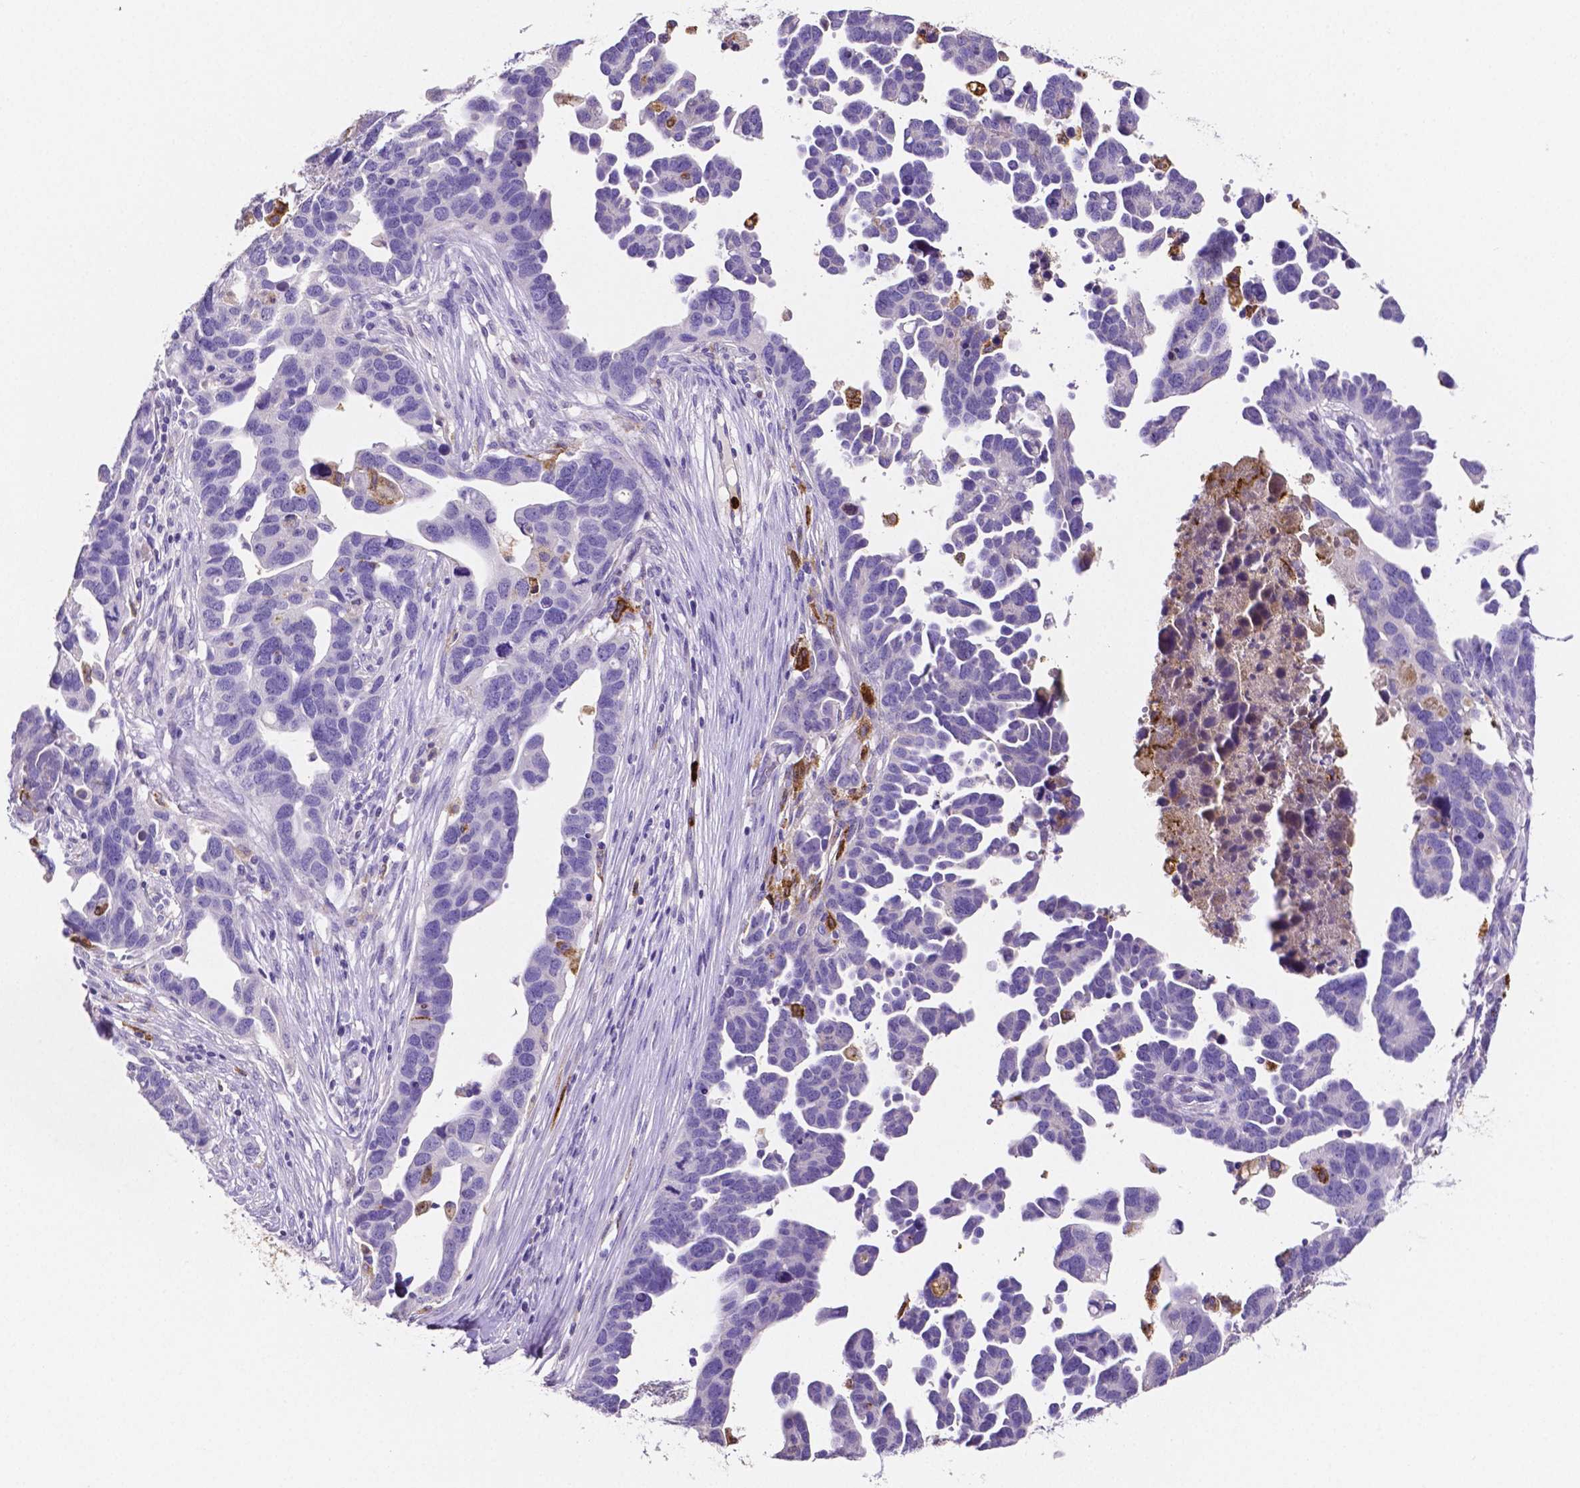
{"staining": {"intensity": "negative", "quantity": "none", "location": "none"}, "tissue": "ovarian cancer", "cell_type": "Tumor cells", "image_type": "cancer", "snomed": [{"axis": "morphology", "description": "Cystadenocarcinoma, serous, NOS"}, {"axis": "topography", "description": "Ovary"}], "caption": "IHC image of neoplastic tissue: human ovarian serous cystadenocarcinoma stained with DAB (3,3'-diaminobenzidine) shows no significant protein staining in tumor cells. (DAB IHC with hematoxylin counter stain).", "gene": "MMP9", "patient": {"sex": "female", "age": 54}}